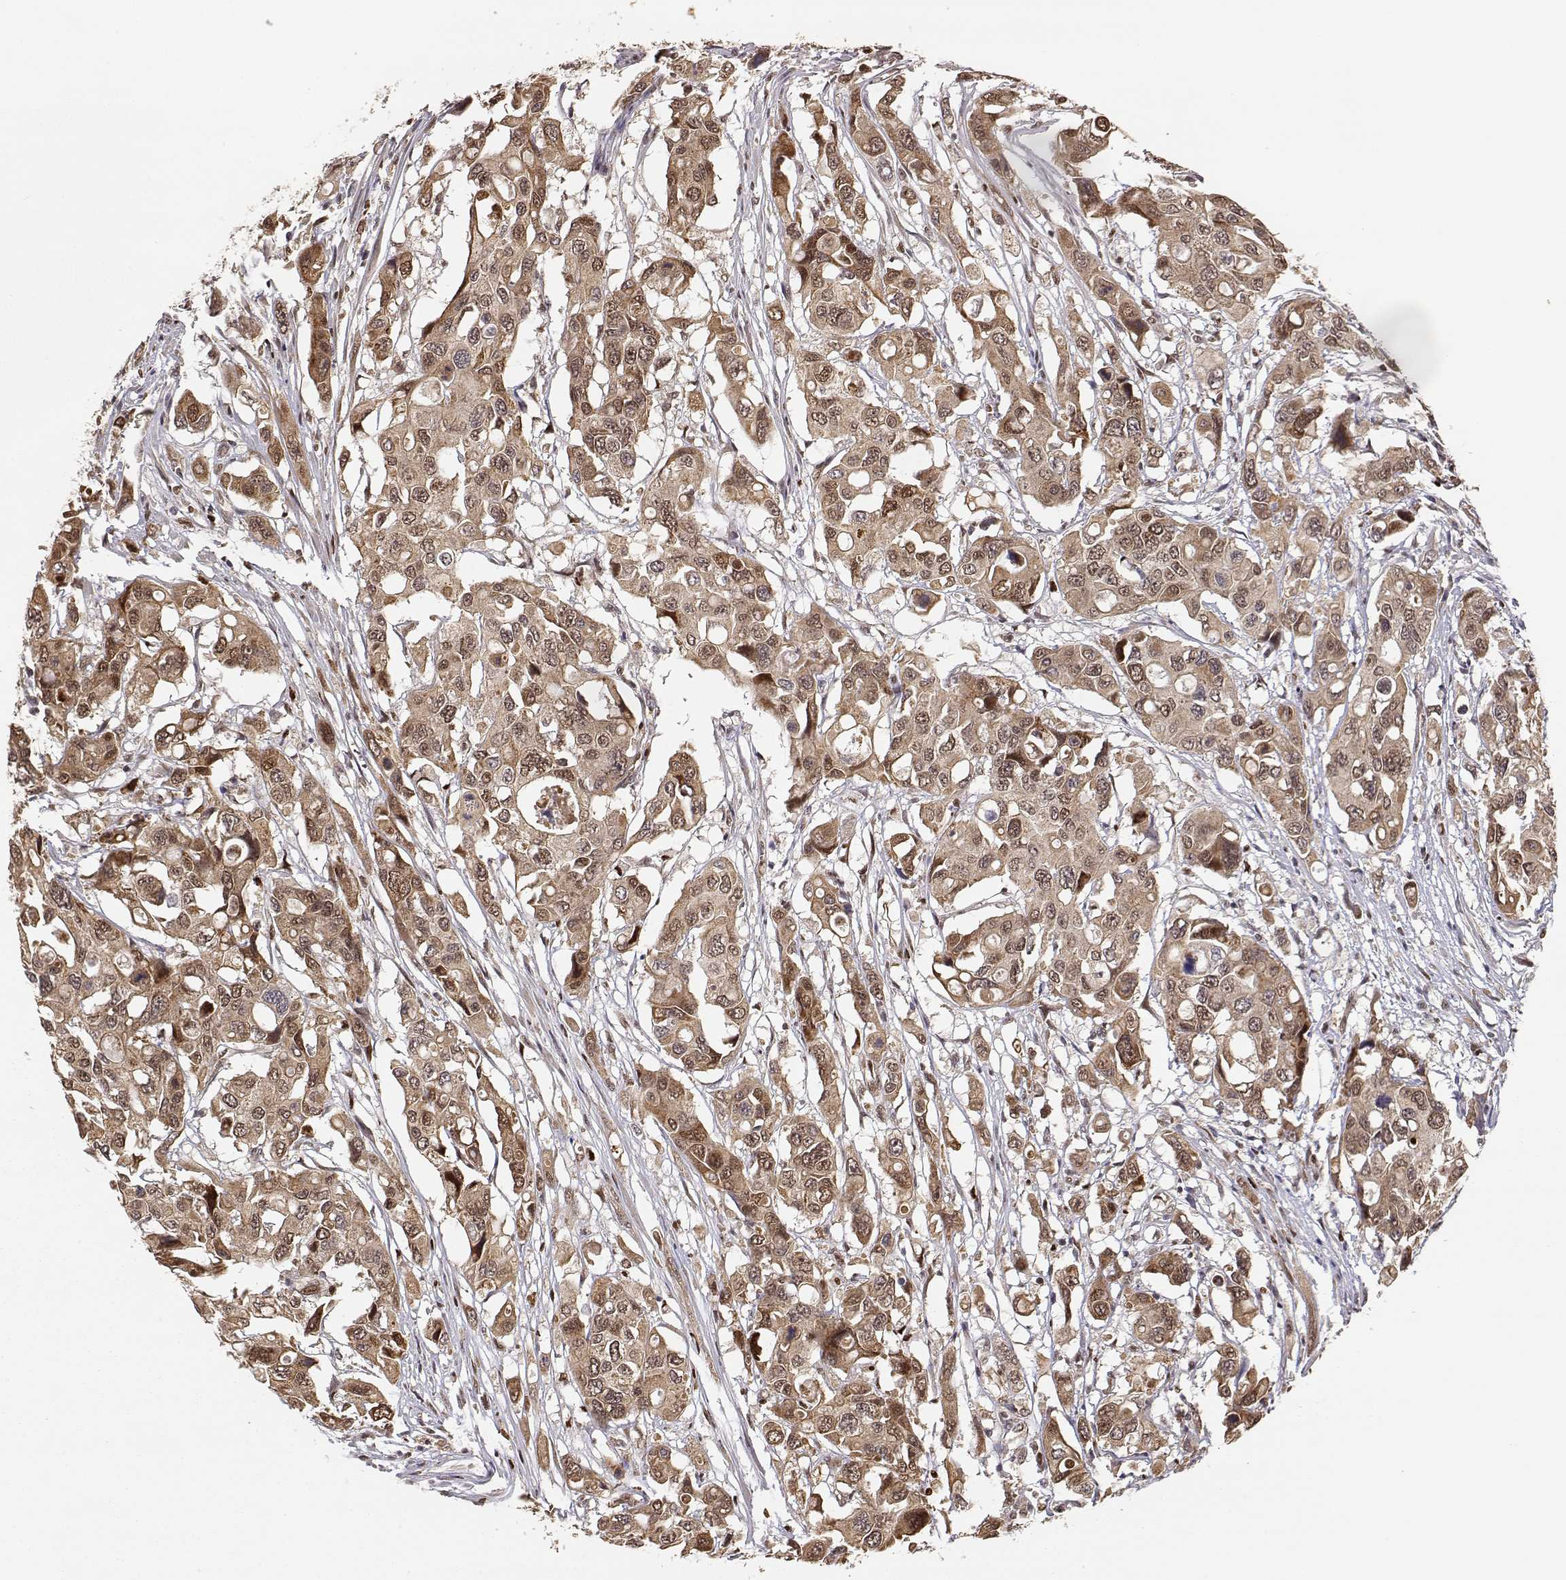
{"staining": {"intensity": "moderate", "quantity": ">75%", "location": "cytoplasmic/membranous,nuclear"}, "tissue": "colorectal cancer", "cell_type": "Tumor cells", "image_type": "cancer", "snomed": [{"axis": "morphology", "description": "Adenocarcinoma, NOS"}, {"axis": "topography", "description": "Colon"}], "caption": "Moderate cytoplasmic/membranous and nuclear staining for a protein is appreciated in about >75% of tumor cells of adenocarcinoma (colorectal) using immunohistochemistry (IHC).", "gene": "BRCA1", "patient": {"sex": "male", "age": 77}}